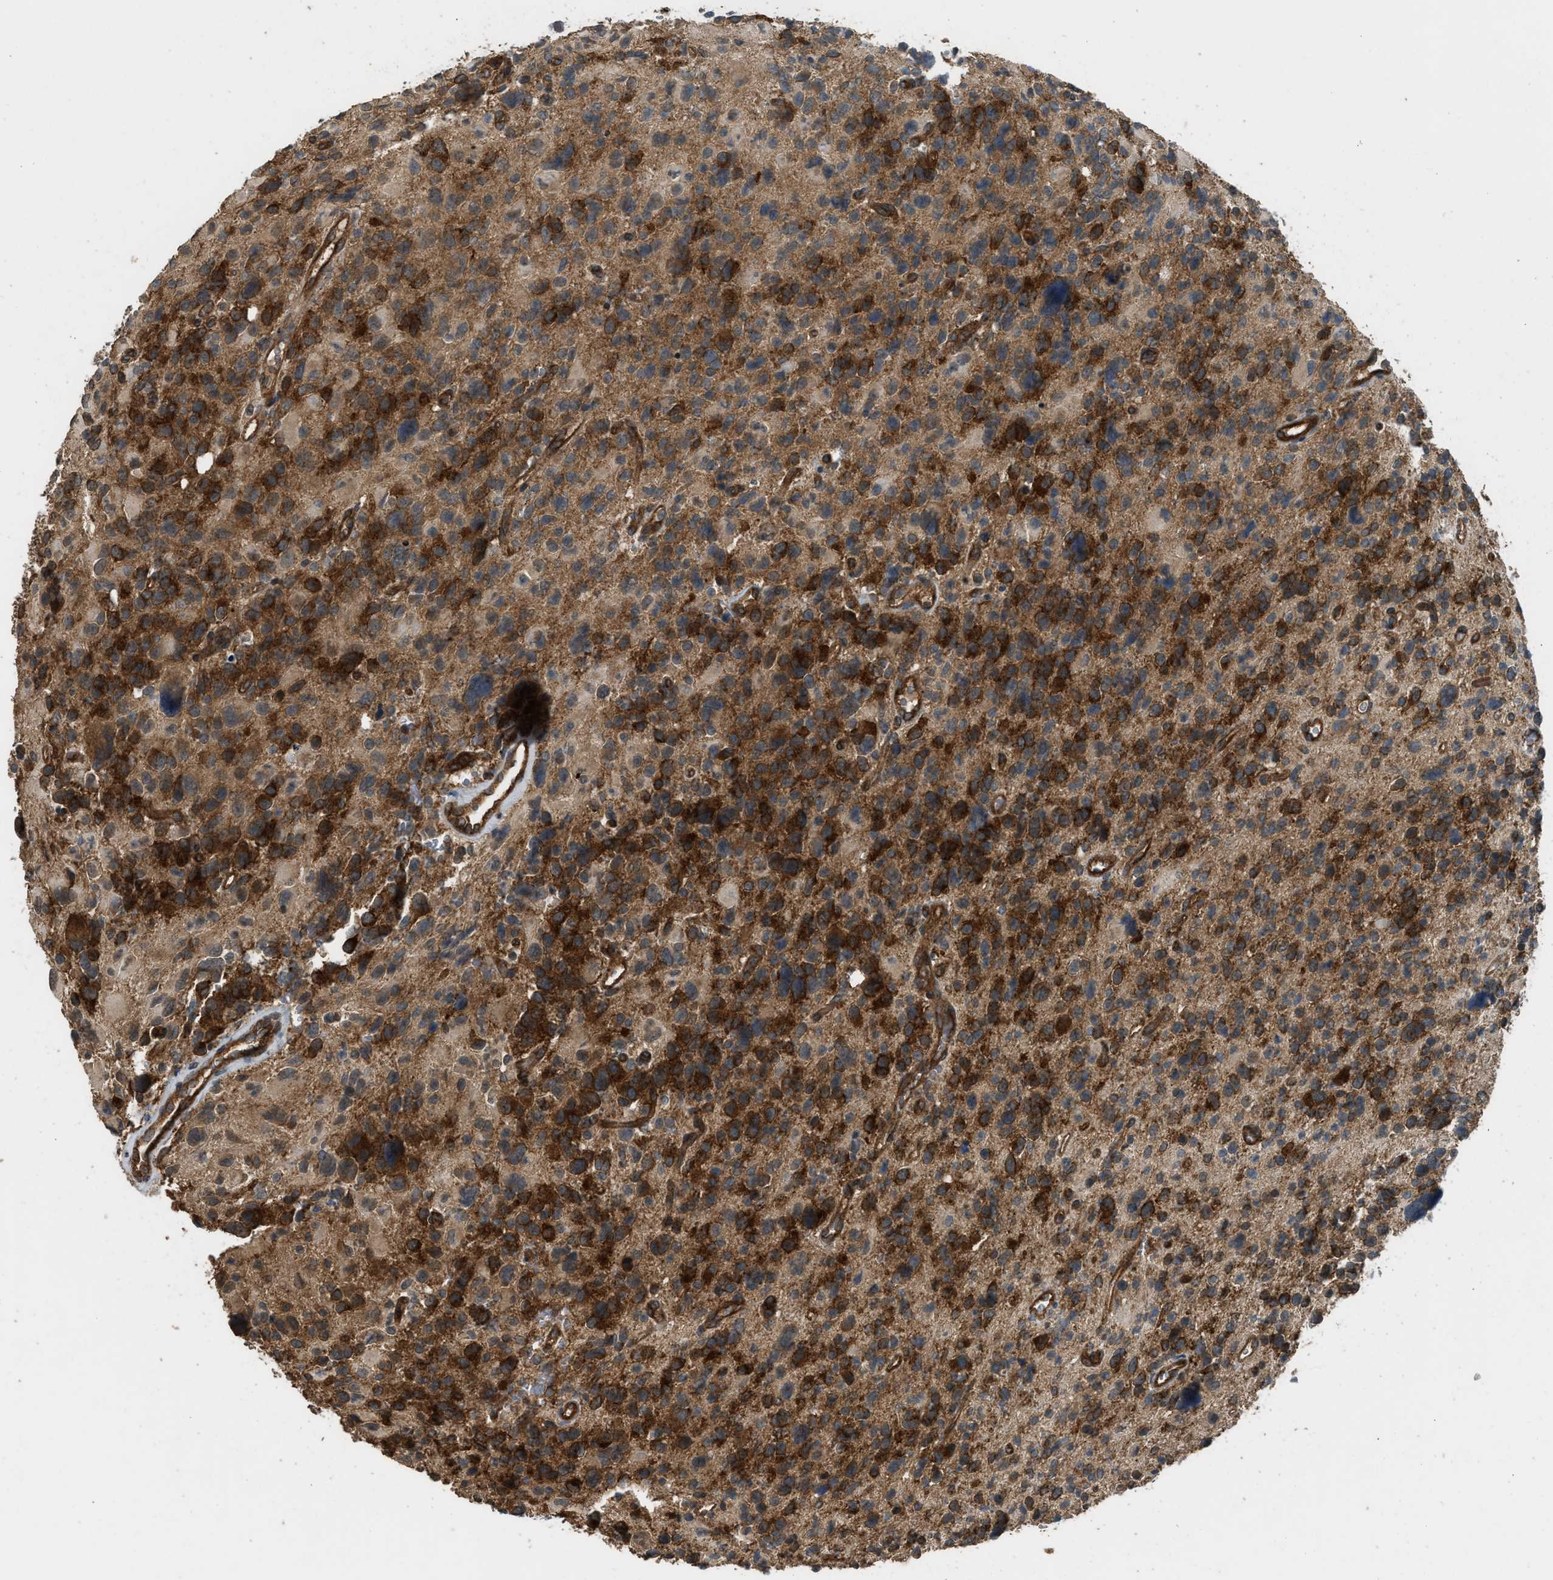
{"staining": {"intensity": "strong", "quantity": ">75%", "location": "cytoplasmic/membranous"}, "tissue": "glioma", "cell_type": "Tumor cells", "image_type": "cancer", "snomed": [{"axis": "morphology", "description": "Glioma, malignant, High grade"}, {"axis": "topography", "description": "Brain"}], "caption": "A high-resolution micrograph shows immunohistochemistry staining of glioma, which exhibits strong cytoplasmic/membranous positivity in about >75% of tumor cells.", "gene": "HIP1R", "patient": {"sex": "male", "age": 48}}